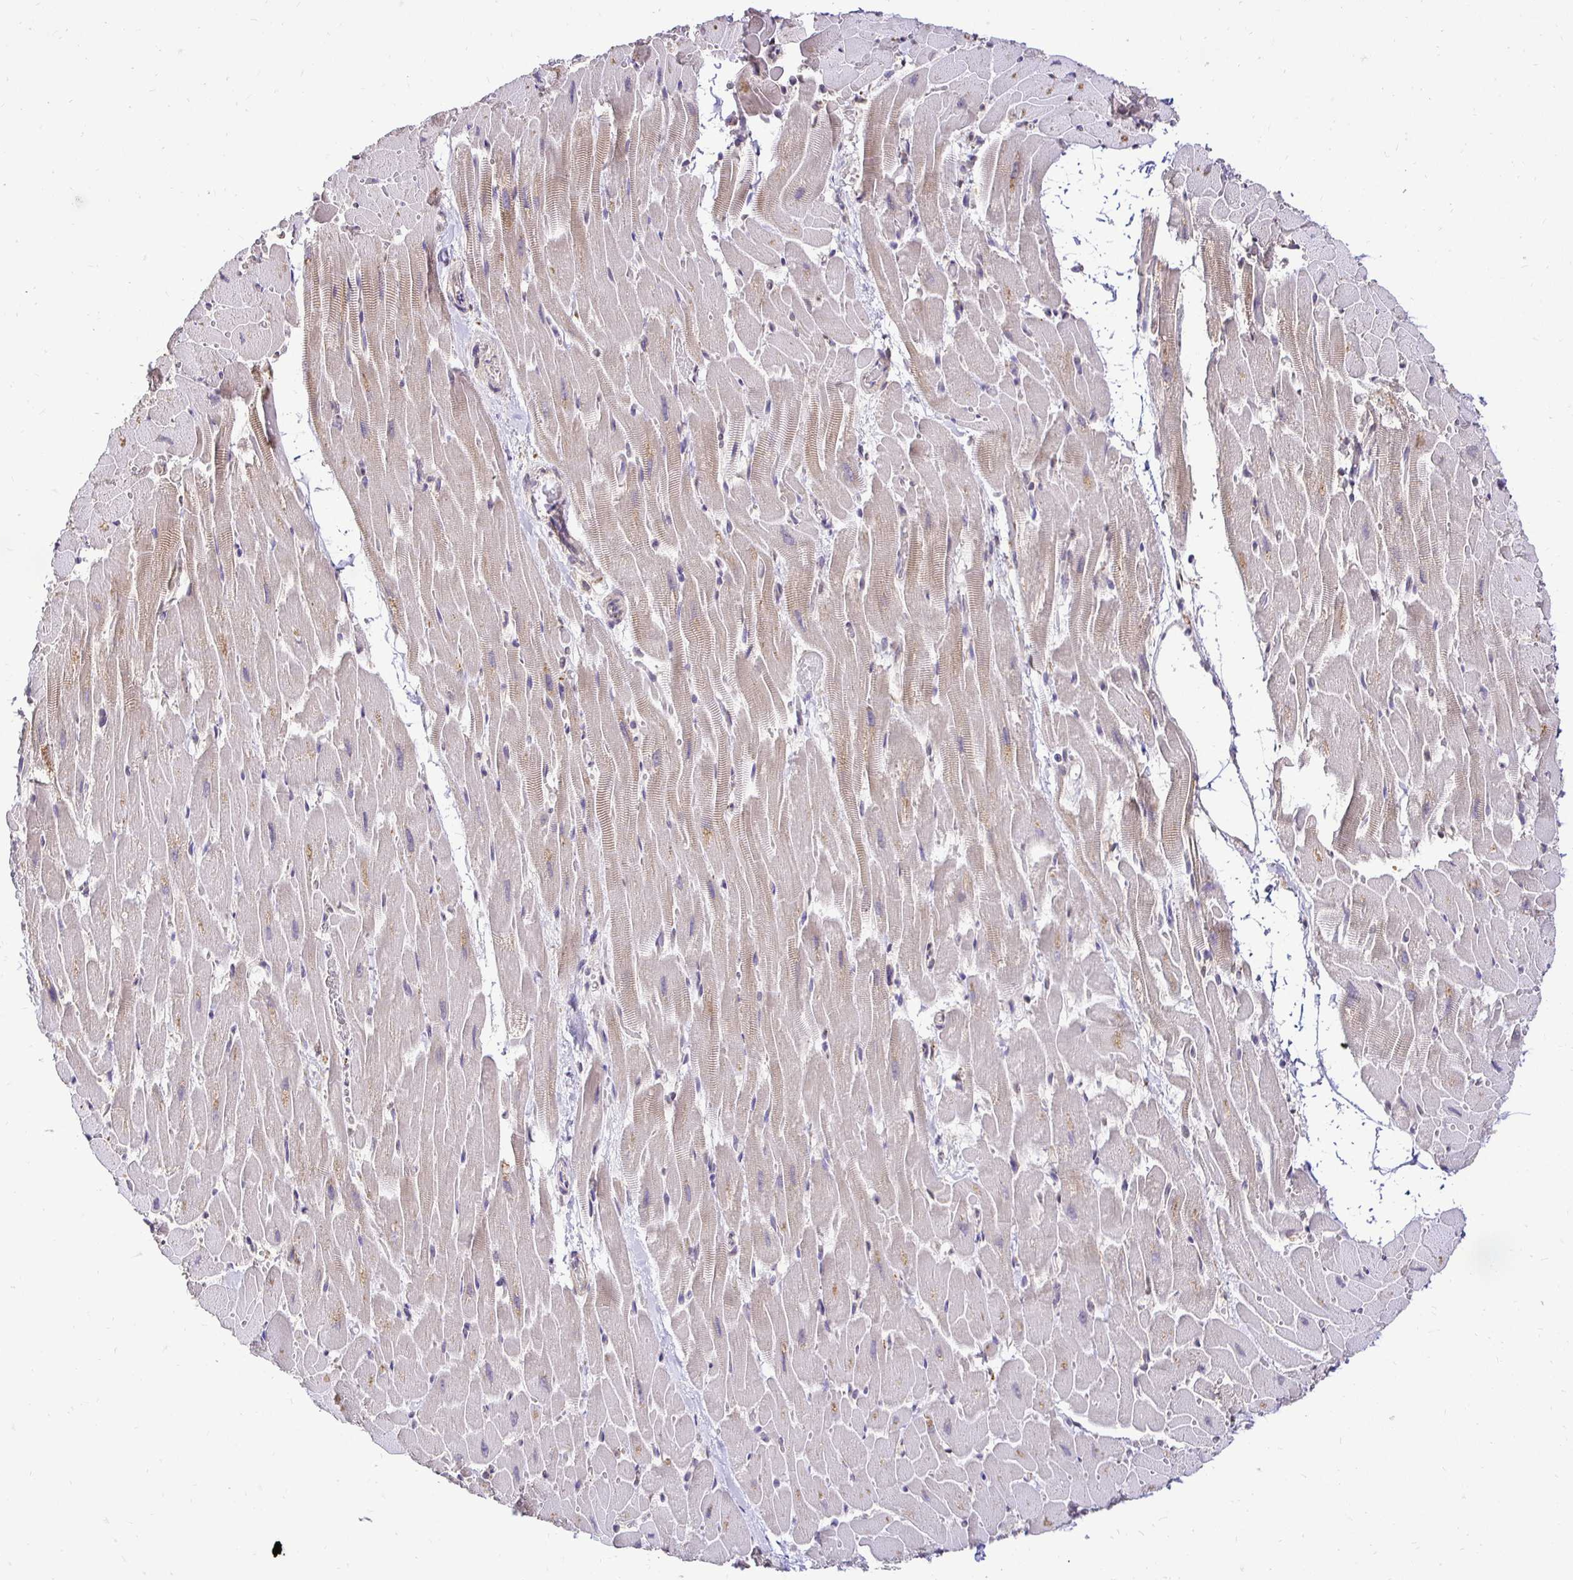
{"staining": {"intensity": "weak", "quantity": "25%-75%", "location": "cytoplasmic/membranous"}, "tissue": "heart muscle", "cell_type": "Cardiomyocytes", "image_type": "normal", "snomed": [{"axis": "morphology", "description": "Normal tissue, NOS"}, {"axis": "topography", "description": "Heart"}], "caption": "Protein expression analysis of benign heart muscle displays weak cytoplasmic/membranous positivity in about 25%-75% of cardiomyocytes. (Brightfield microscopy of DAB IHC at high magnification).", "gene": "RHEBL1", "patient": {"sex": "male", "age": 37}}